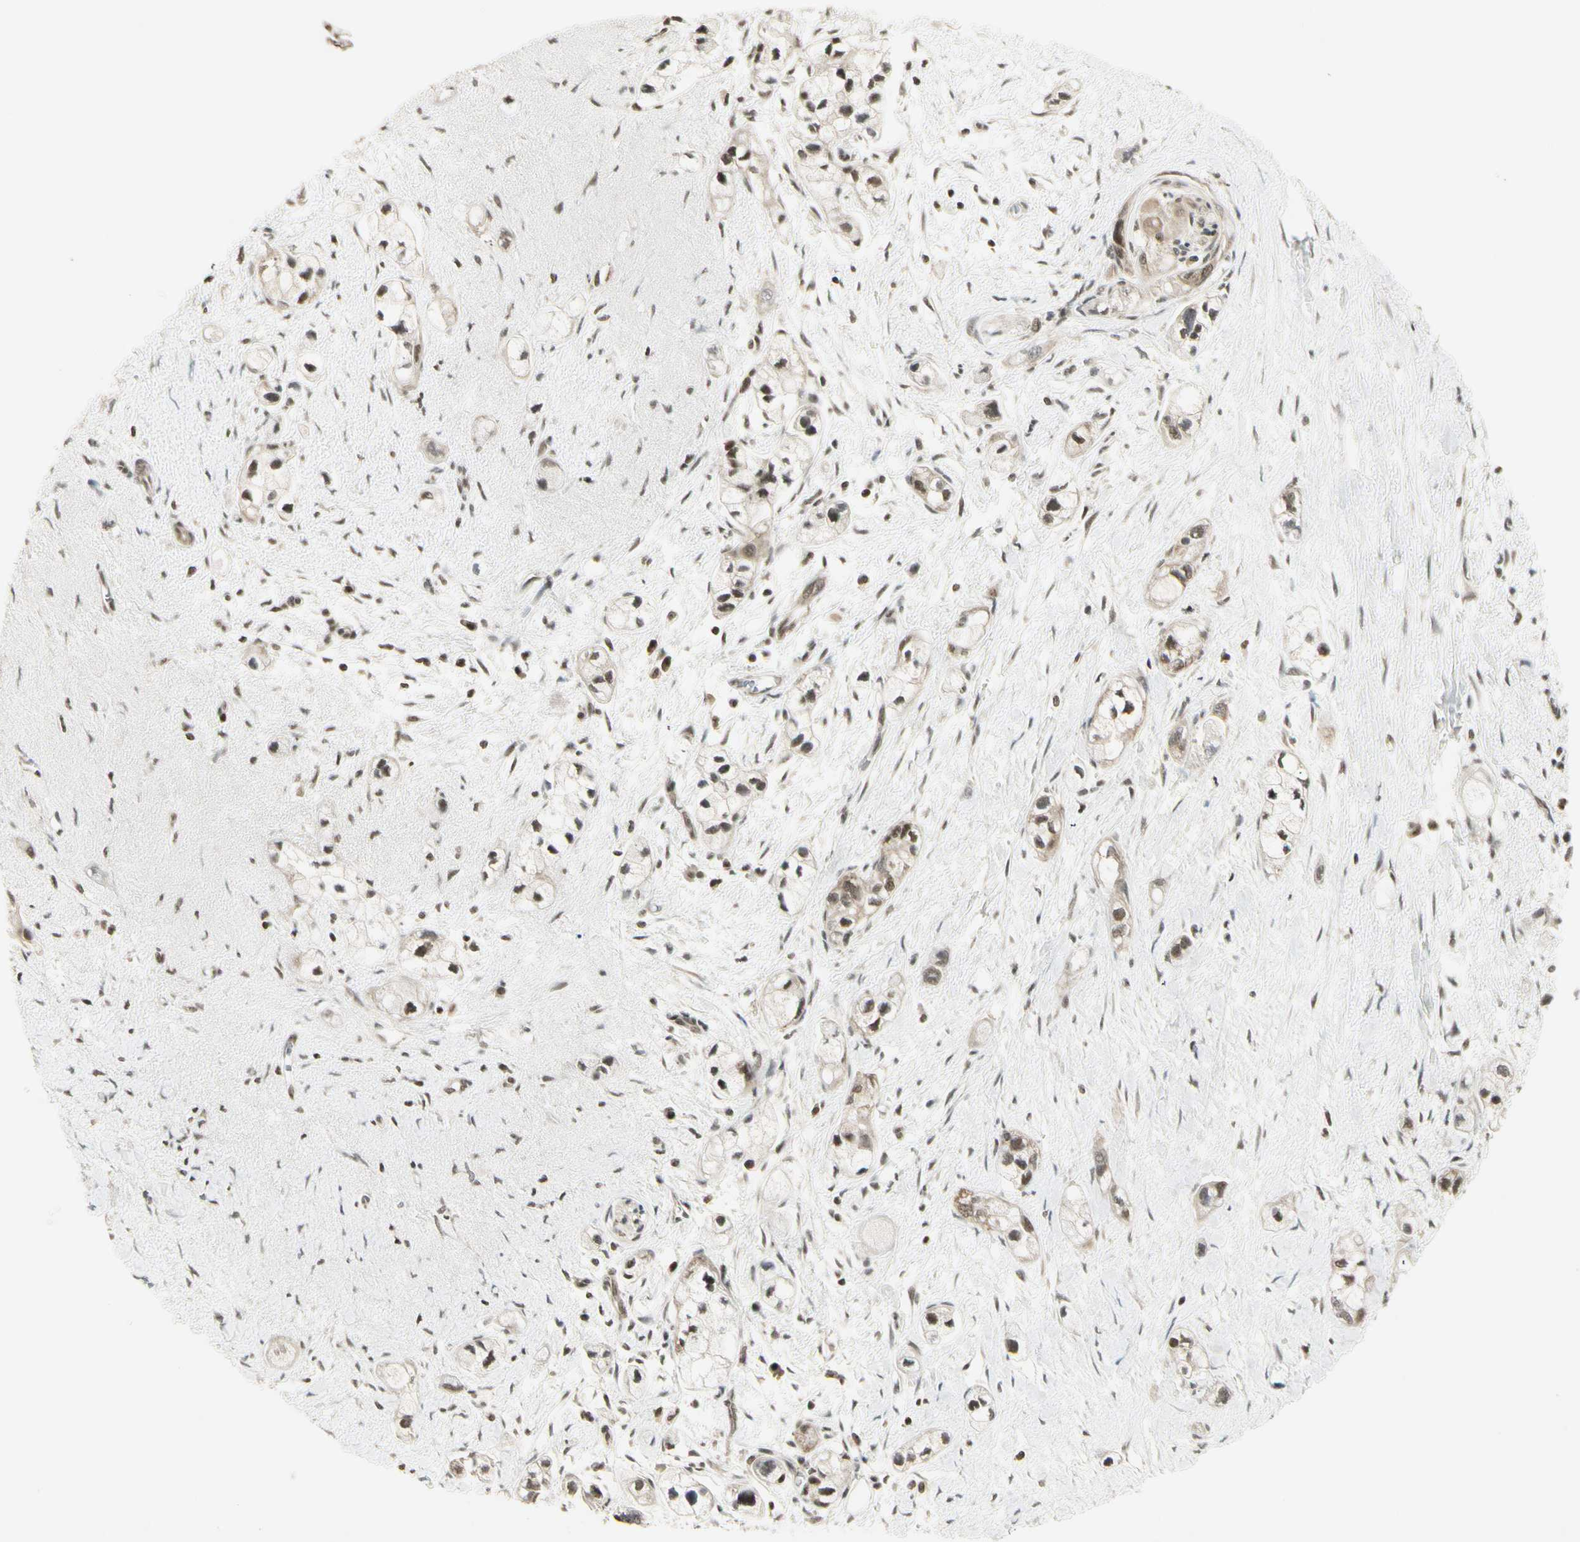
{"staining": {"intensity": "moderate", "quantity": "25%-75%", "location": "cytoplasmic/membranous"}, "tissue": "pancreatic cancer", "cell_type": "Tumor cells", "image_type": "cancer", "snomed": [{"axis": "morphology", "description": "Adenocarcinoma, NOS"}, {"axis": "topography", "description": "Pancreas"}], "caption": "A brown stain highlights moderate cytoplasmic/membranous positivity of a protein in human pancreatic cancer tumor cells.", "gene": "SMN2", "patient": {"sex": "male", "age": 74}}